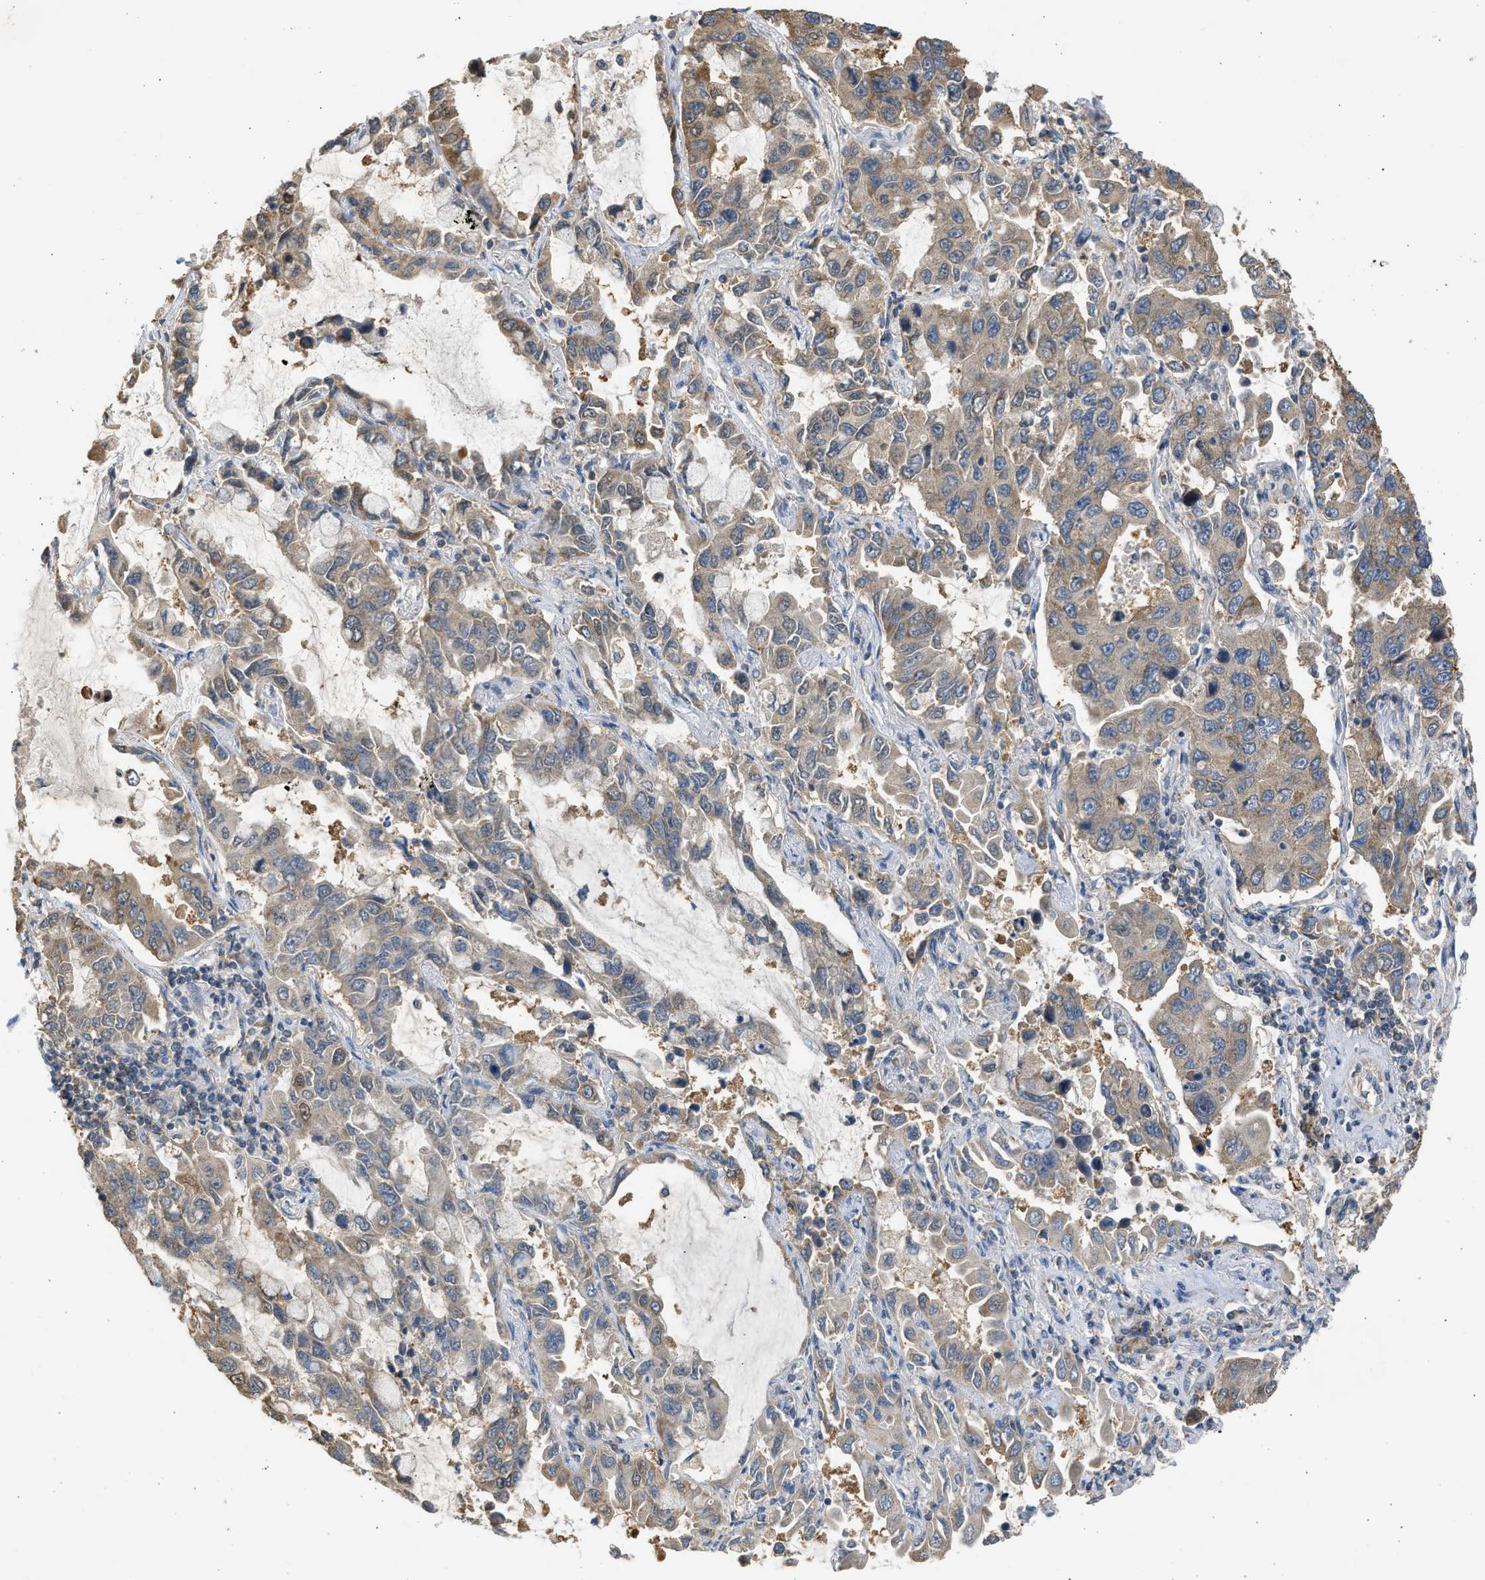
{"staining": {"intensity": "moderate", "quantity": ">75%", "location": "cytoplasmic/membranous"}, "tissue": "lung cancer", "cell_type": "Tumor cells", "image_type": "cancer", "snomed": [{"axis": "morphology", "description": "Adenocarcinoma, NOS"}, {"axis": "topography", "description": "Lung"}], "caption": "Immunohistochemical staining of lung adenocarcinoma demonstrates medium levels of moderate cytoplasmic/membranous staining in approximately >75% of tumor cells.", "gene": "CYP1A1", "patient": {"sex": "male", "age": 64}}